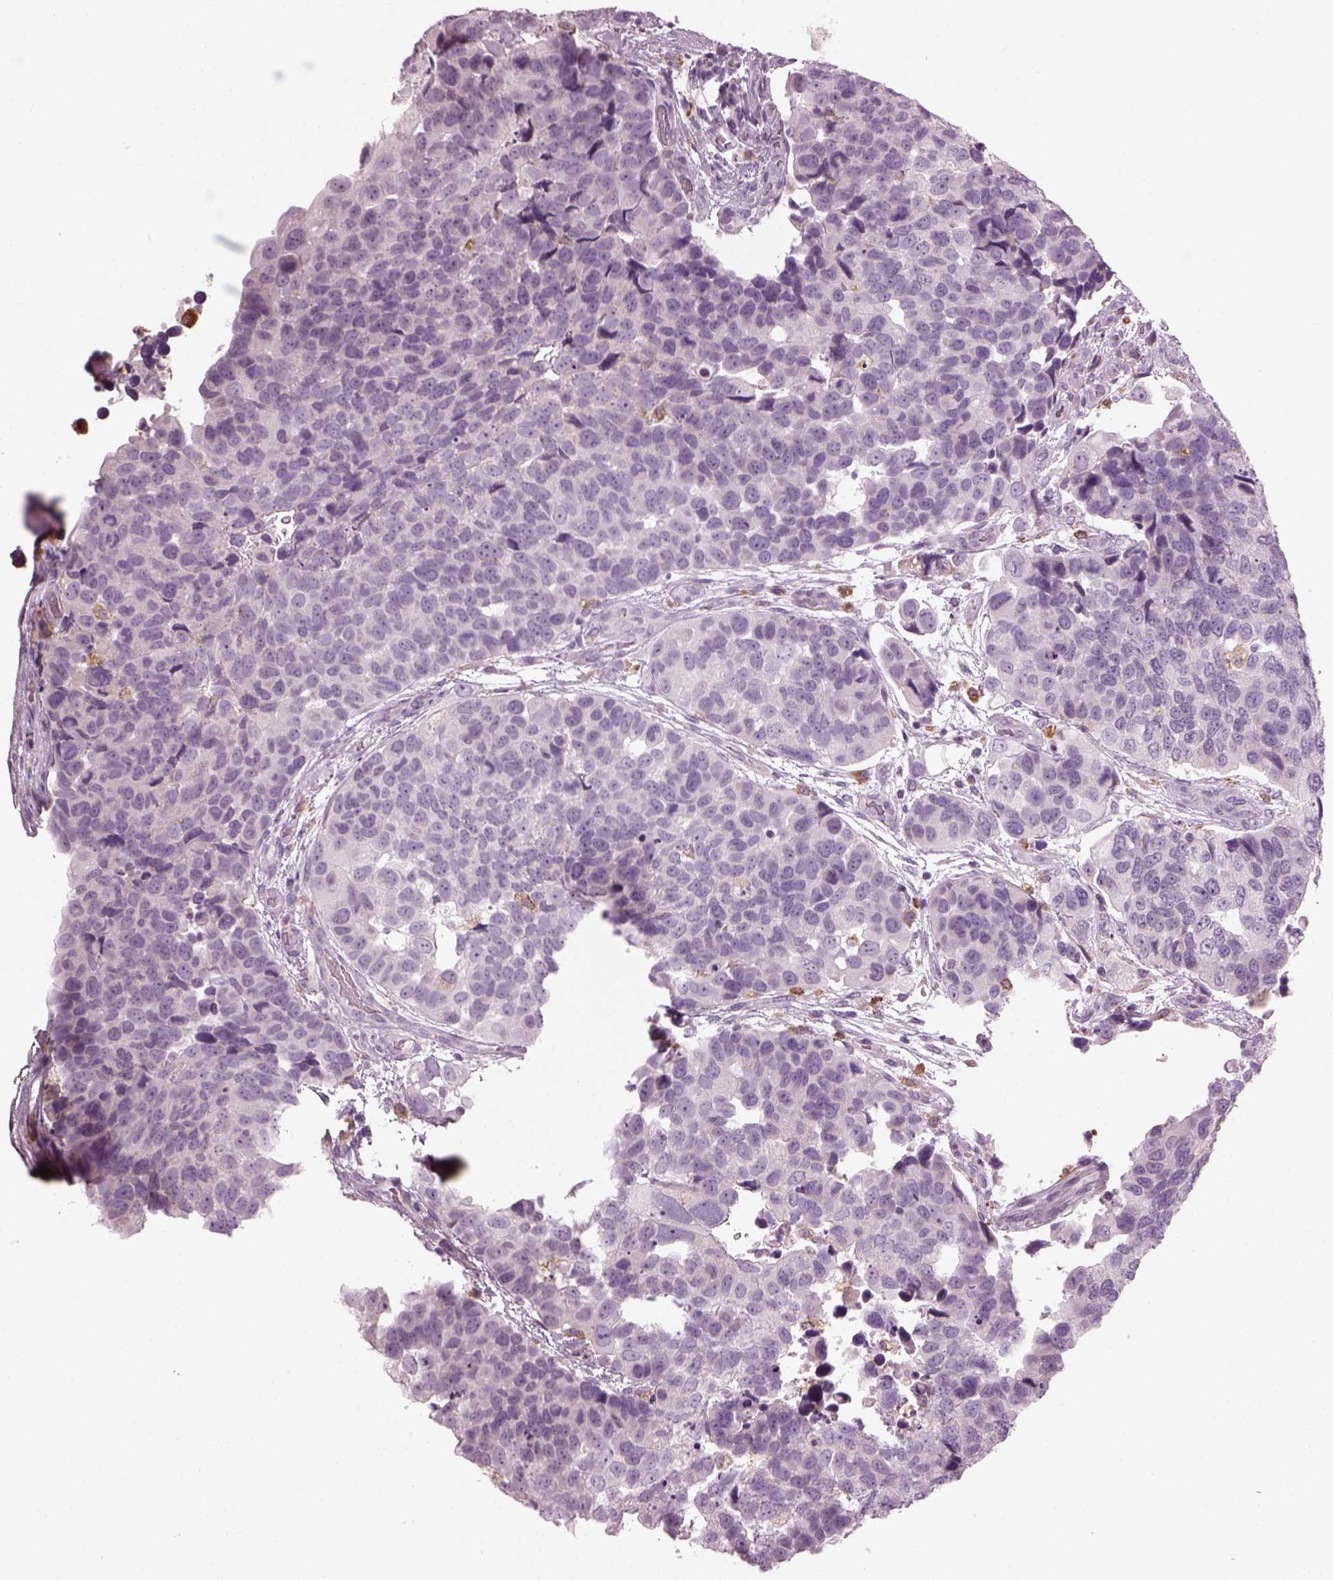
{"staining": {"intensity": "negative", "quantity": "none", "location": "none"}, "tissue": "urothelial cancer", "cell_type": "Tumor cells", "image_type": "cancer", "snomed": [{"axis": "morphology", "description": "Urothelial carcinoma, High grade"}, {"axis": "topography", "description": "Urinary bladder"}], "caption": "Tumor cells are negative for brown protein staining in high-grade urothelial carcinoma.", "gene": "TMEM231", "patient": {"sex": "male", "age": 60}}